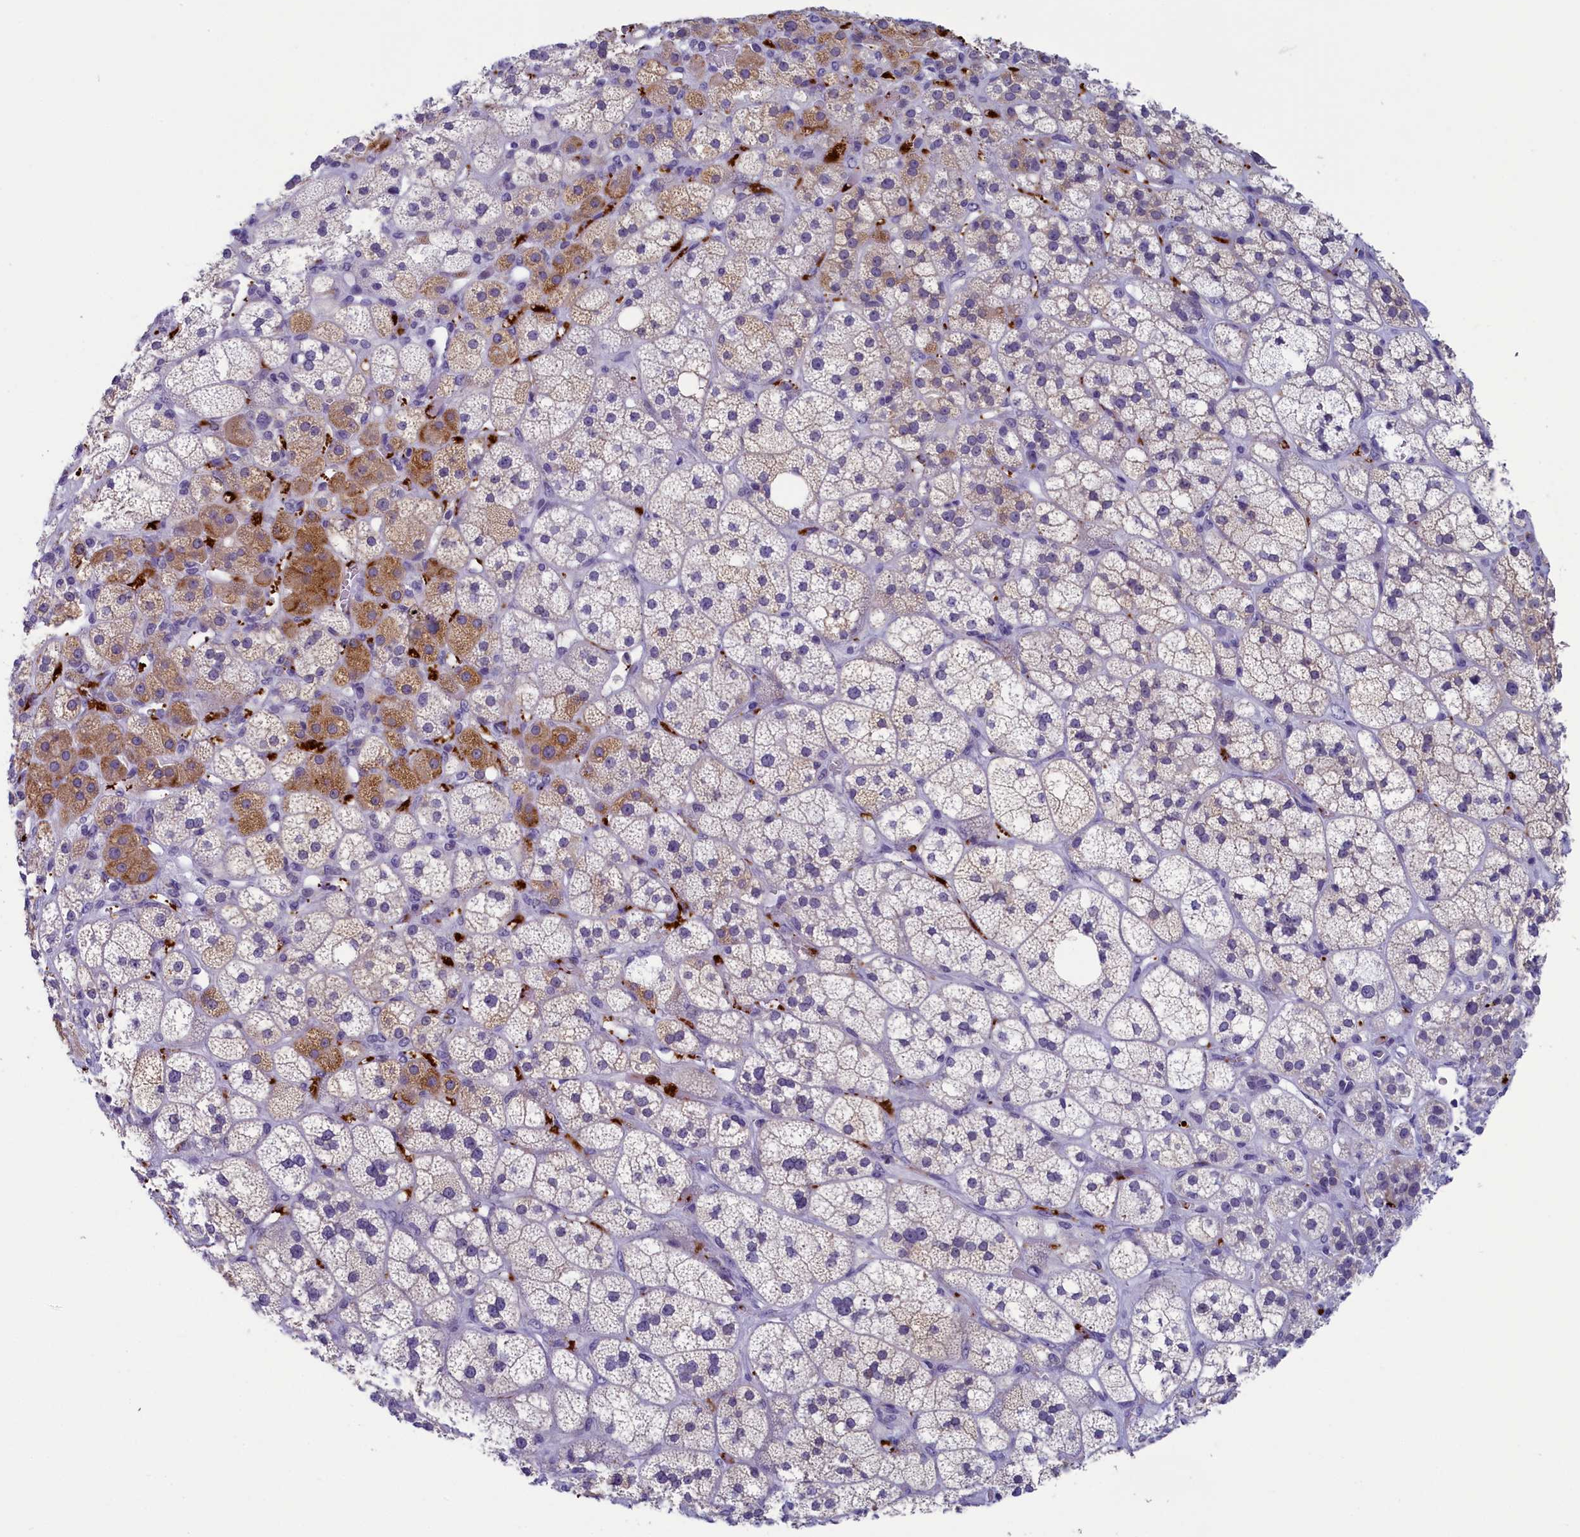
{"staining": {"intensity": "moderate", "quantity": "<25%", "location": "cytoplasmic/membranous"}, "tissue": "adrenal gland", "cell_type": "Glandular cells", "image_type": "normal", "snomed": [{"axis": "morphology", "description": "Normal tissue, NOS"}, {"axis": "topography", "description": "Adrenal gland"}], "caption": "Immunohistochemical staining of normal adrenal gland reveals <25% levels of moderate cytoplasmic/membranous protein staining in approximately <25% of glandular cells.", "gene": "AIFM2", "patient": {"sex": "male", "age": 61}}